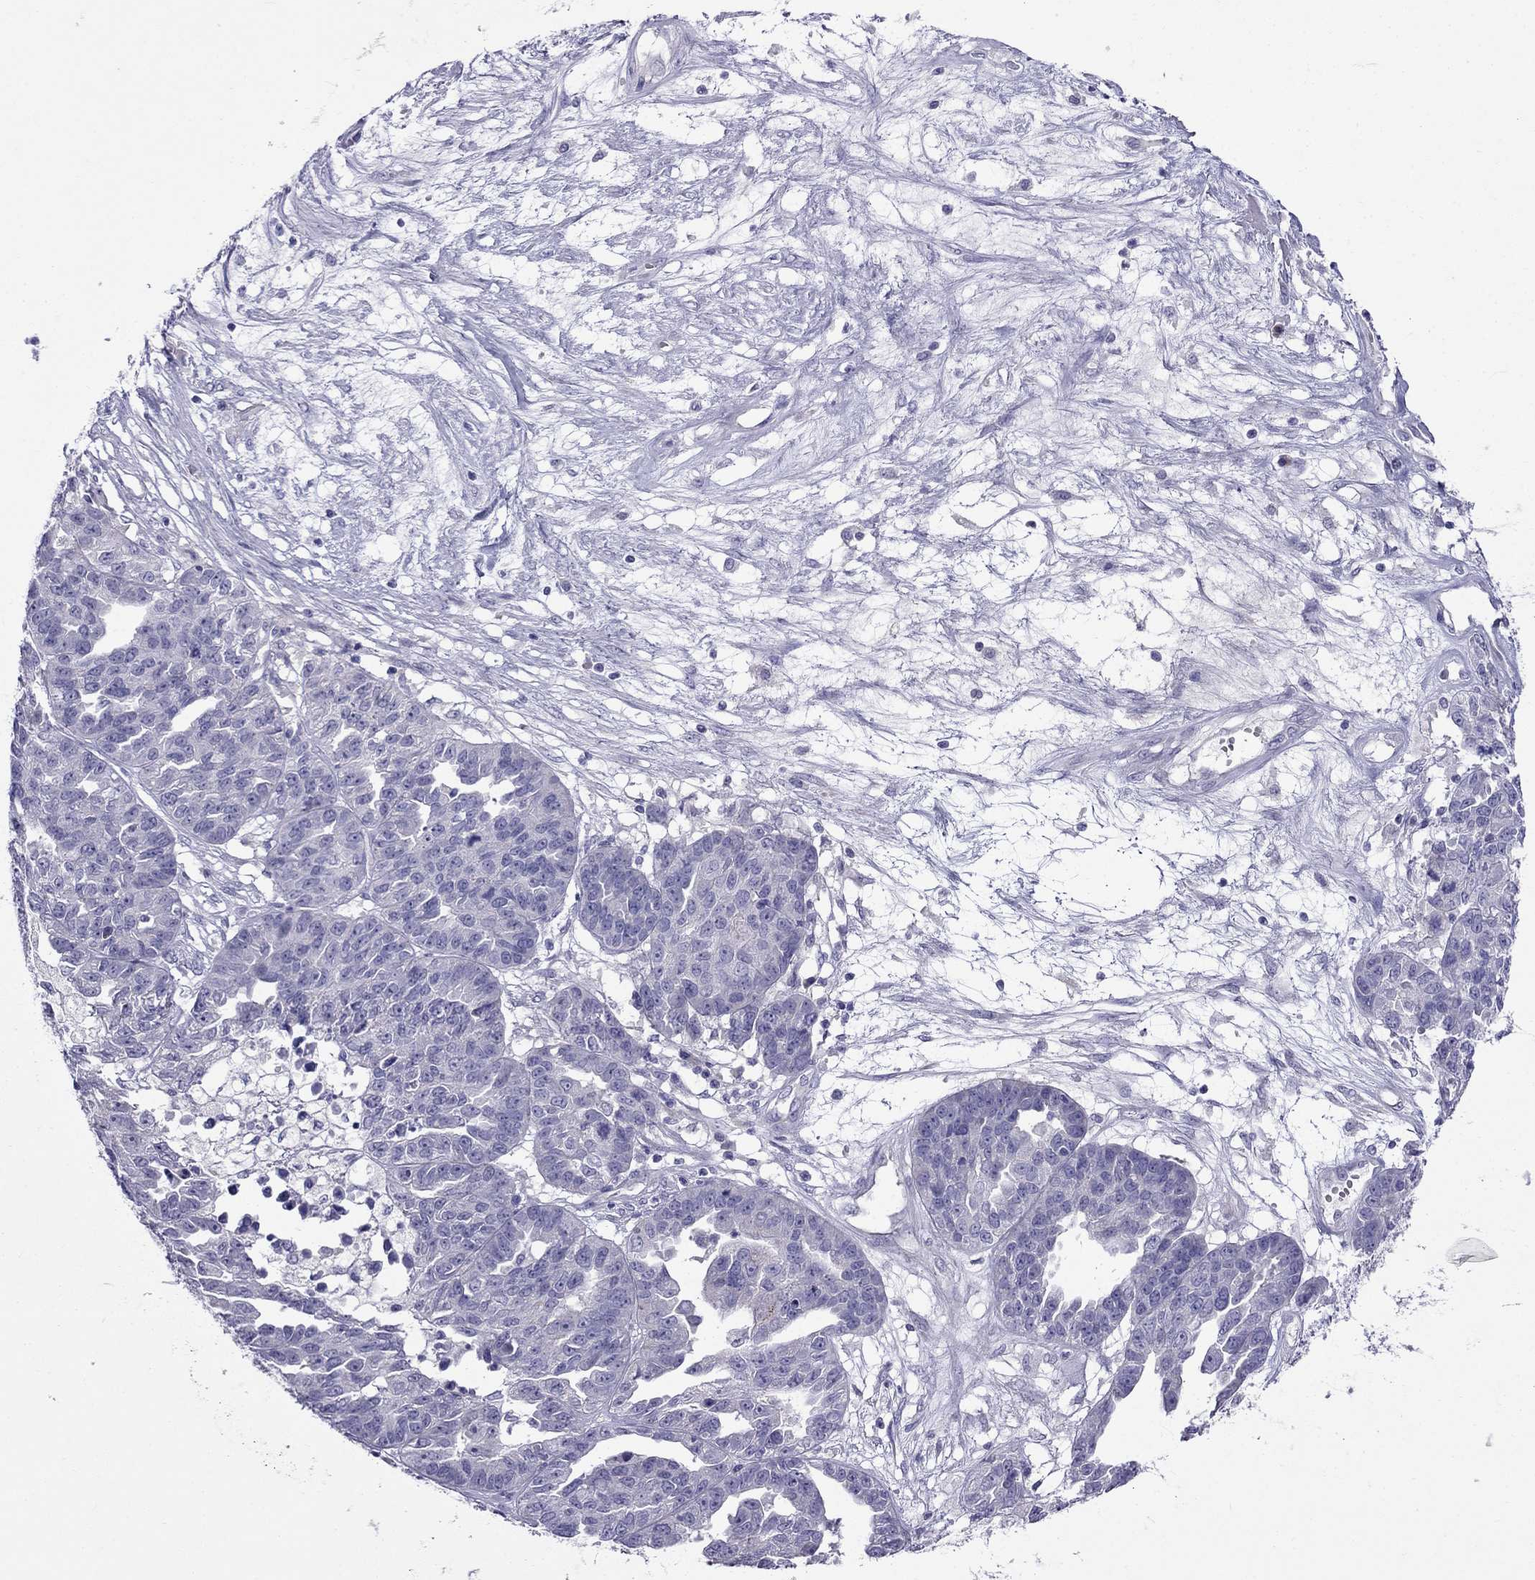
{"staining": {"intensity": "negative", "quantity": "none", "location": "none"}, "tissue": "ovarian cancer", "cell_type": "Tumor cells", "image_type": "cancer", "snomed": [{"axis": "morphology", "description": "Cystadenocarcinoma, serous, NOS"}, {"axis": "topography", "description": "Ovary"}], "caption": "This is an immunohistochemistry (IHC) micrograph of human ovarian cancer. There is no staining in tumor cells.", "gene": "PATE1", "patient": {"sex": "female", "age": 87}}